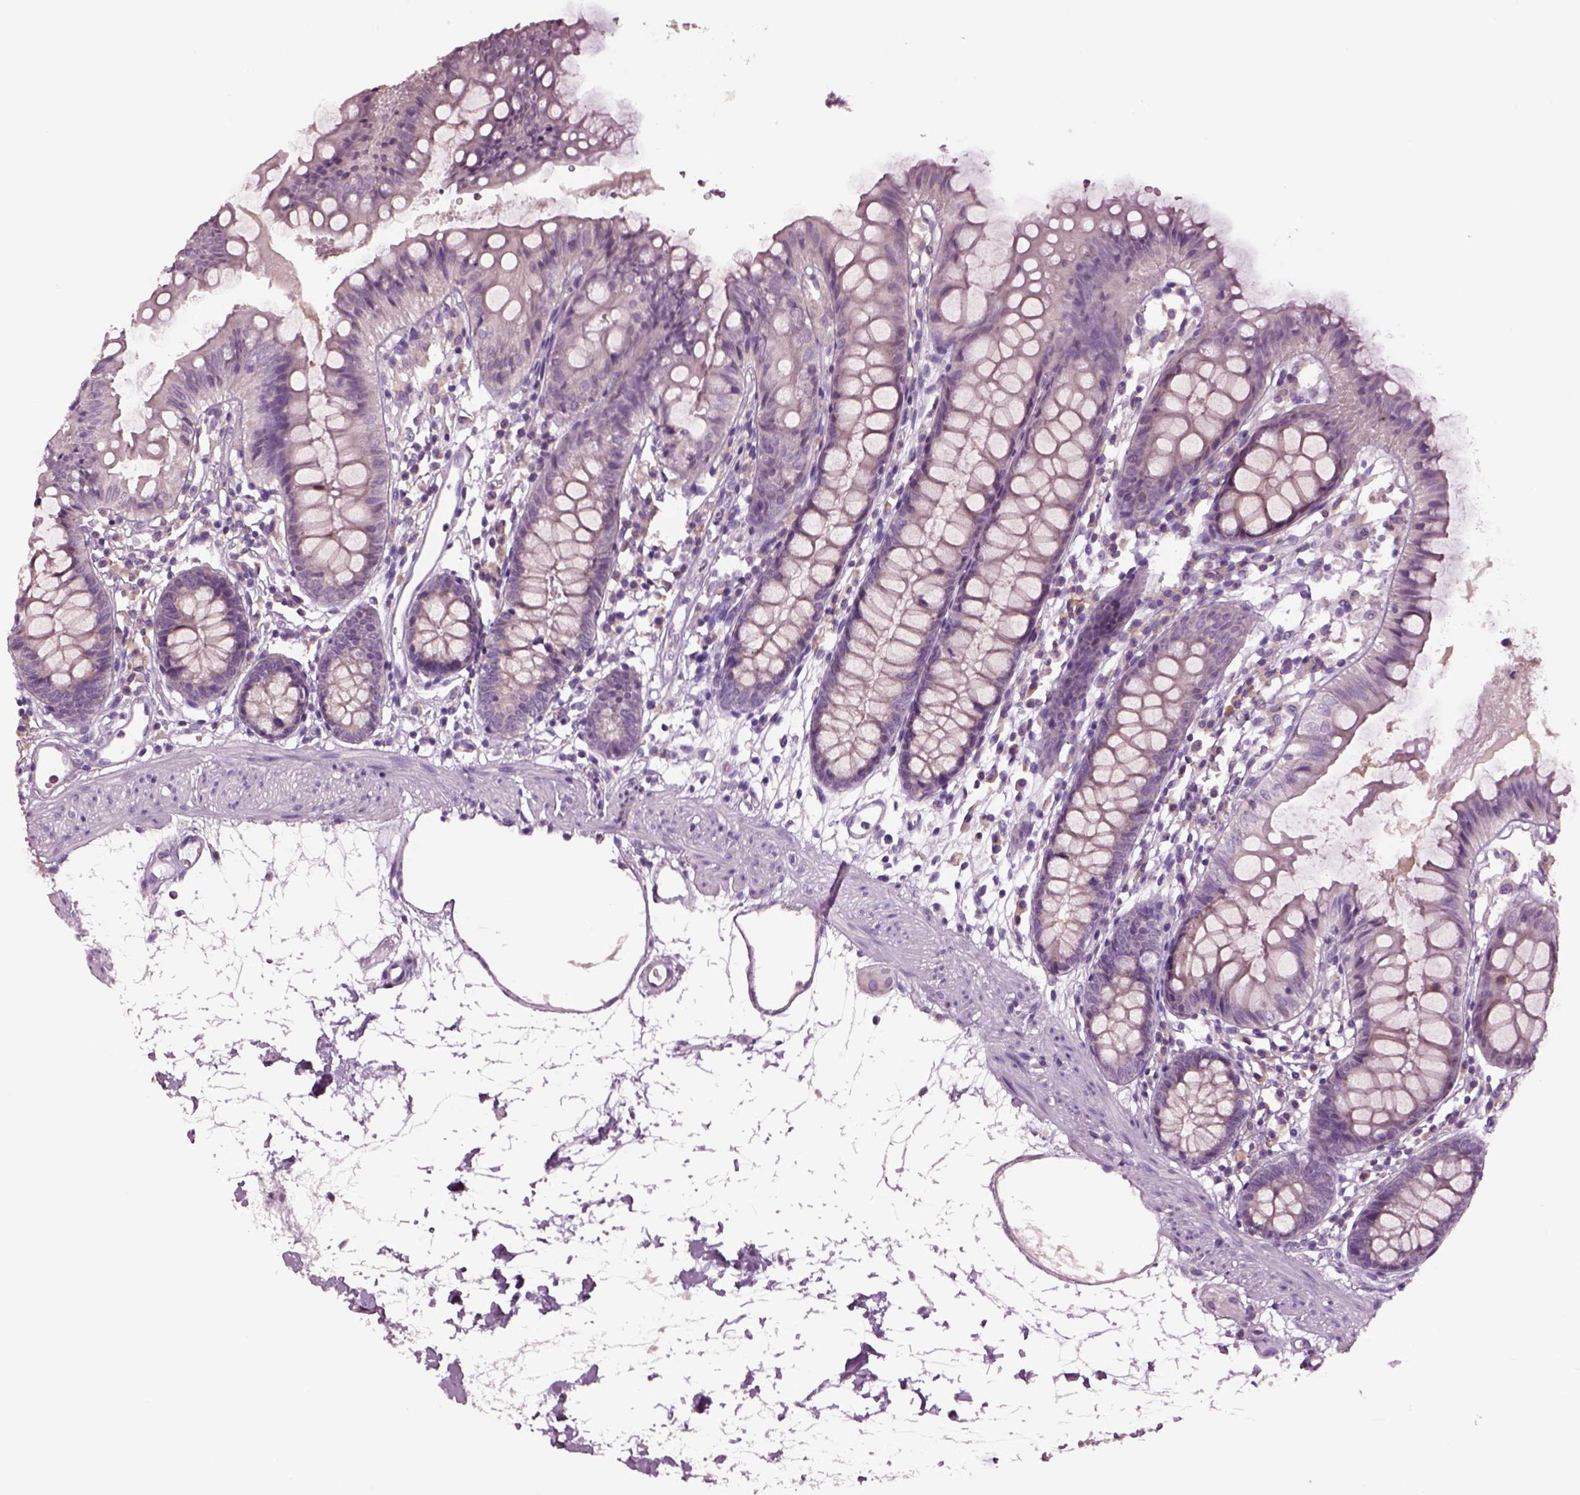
{"staining": {"intensity": "negative", "quantity": "none", "location": "none"}, "tissue": "colon", "cell_type": "Endothelial cells", "image_type": "normal", "snomed": [{"axis": "morphology", "description": "Normal tissue, NOS"}, {"axis": "topography", "description": "Colon"}], "caption": "Normal colon was stained to show a protein in brown. There is no significant staining in endothelial cells. (DAB (3,3'-diaminobenzidine) immunohistochemistry, high magnification).", "gene": "CLPSL1", "patient": {"sex": "female", "age": 84}}